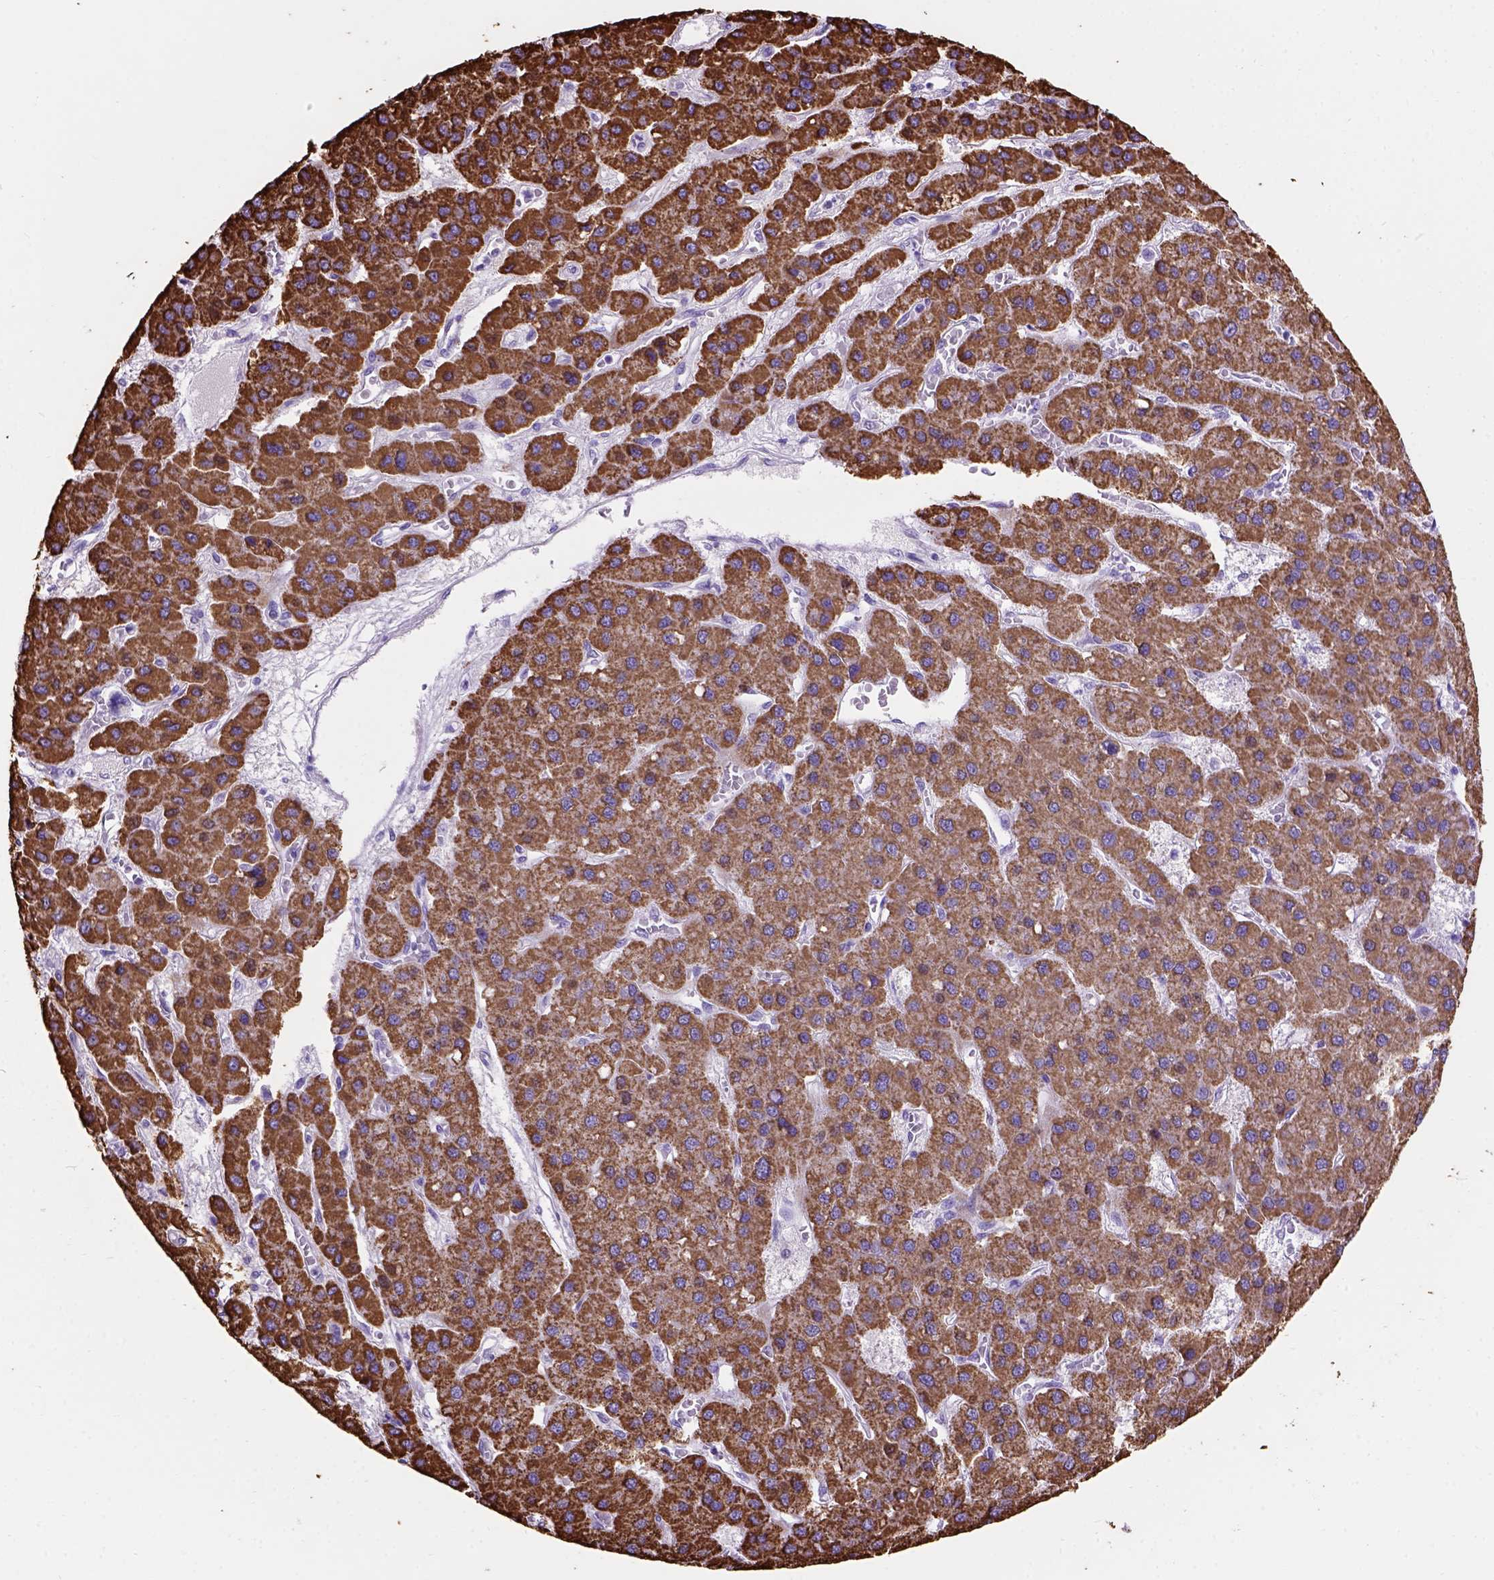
{"staining": {"intensity": "strong", "quantity": ">75%", "location": "cytoplasmic/membranous"}, "tissue": "liver cancer", "cell_type": "Tumor cells", "image_type": "cancer", "snomed": [{"axis": "morphology", "description": "Carcinoma, Hepatocellular, NOS"}, {"axis": "topography", "description": "Liver"}], "caption": "Immunohistochemical staining of human liver cancer exhibits high levels of strong cytoplasmic/membranous protein staining in approximately >75% of tumor cells.", "gene": "L2HGDH", "patient": {"sex": "female", "age": 41}}